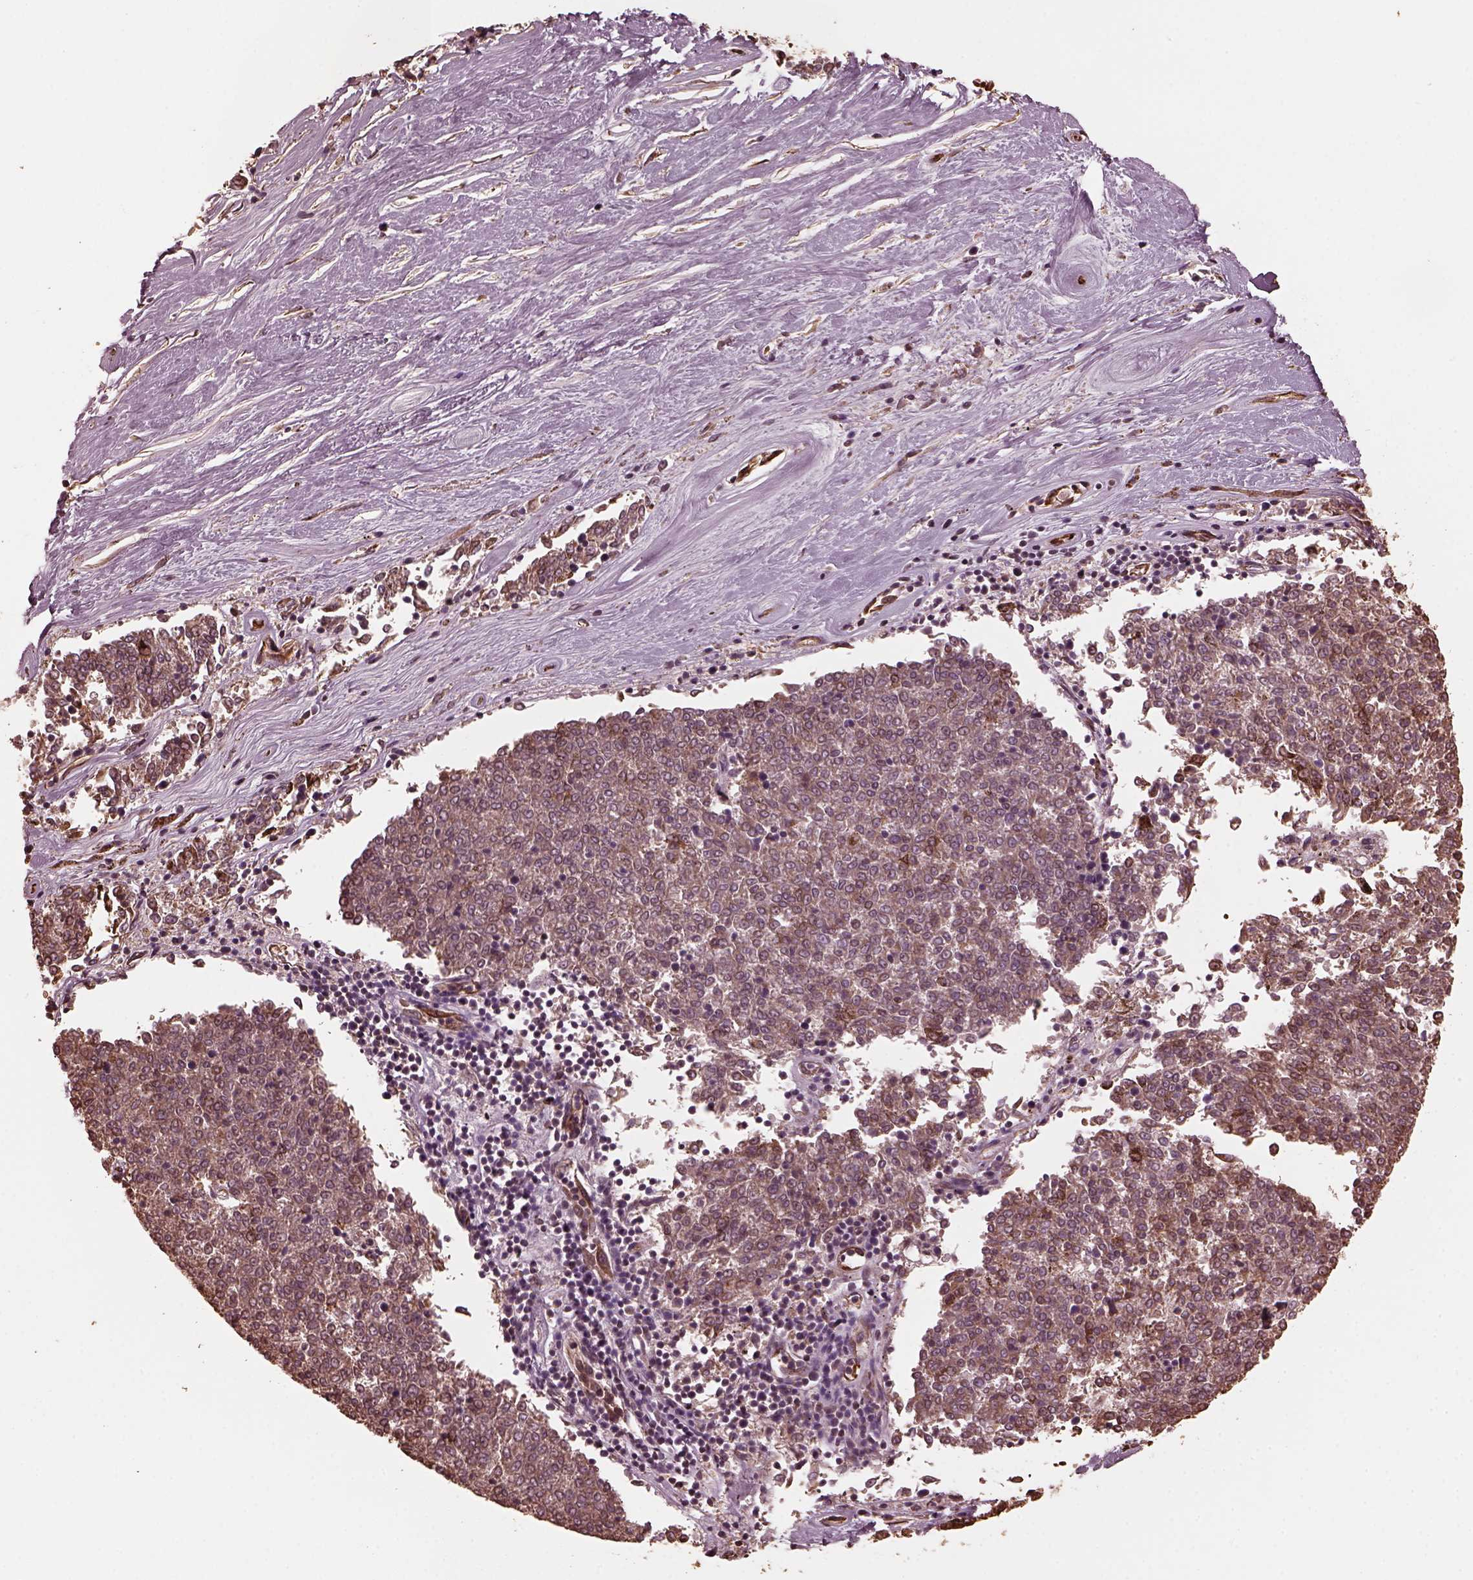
{"staining": {"intensity": "negative", "quantity": "none", "location": "none"}, "tissue": "melanoma", "cell_type": "Tumor cells", "image_type": "cancer", "snomed": [{"axis": "morphology", "description": "Malignant melanoma, NOS"}, {"axis": "topography", "description": "Skin"}], "caption": "Protein analysis of melanoma exhibits no significant positivity in tumor cells.", "gene": "GTPBP1", "patient": {"sex": "female", "age": 72}}